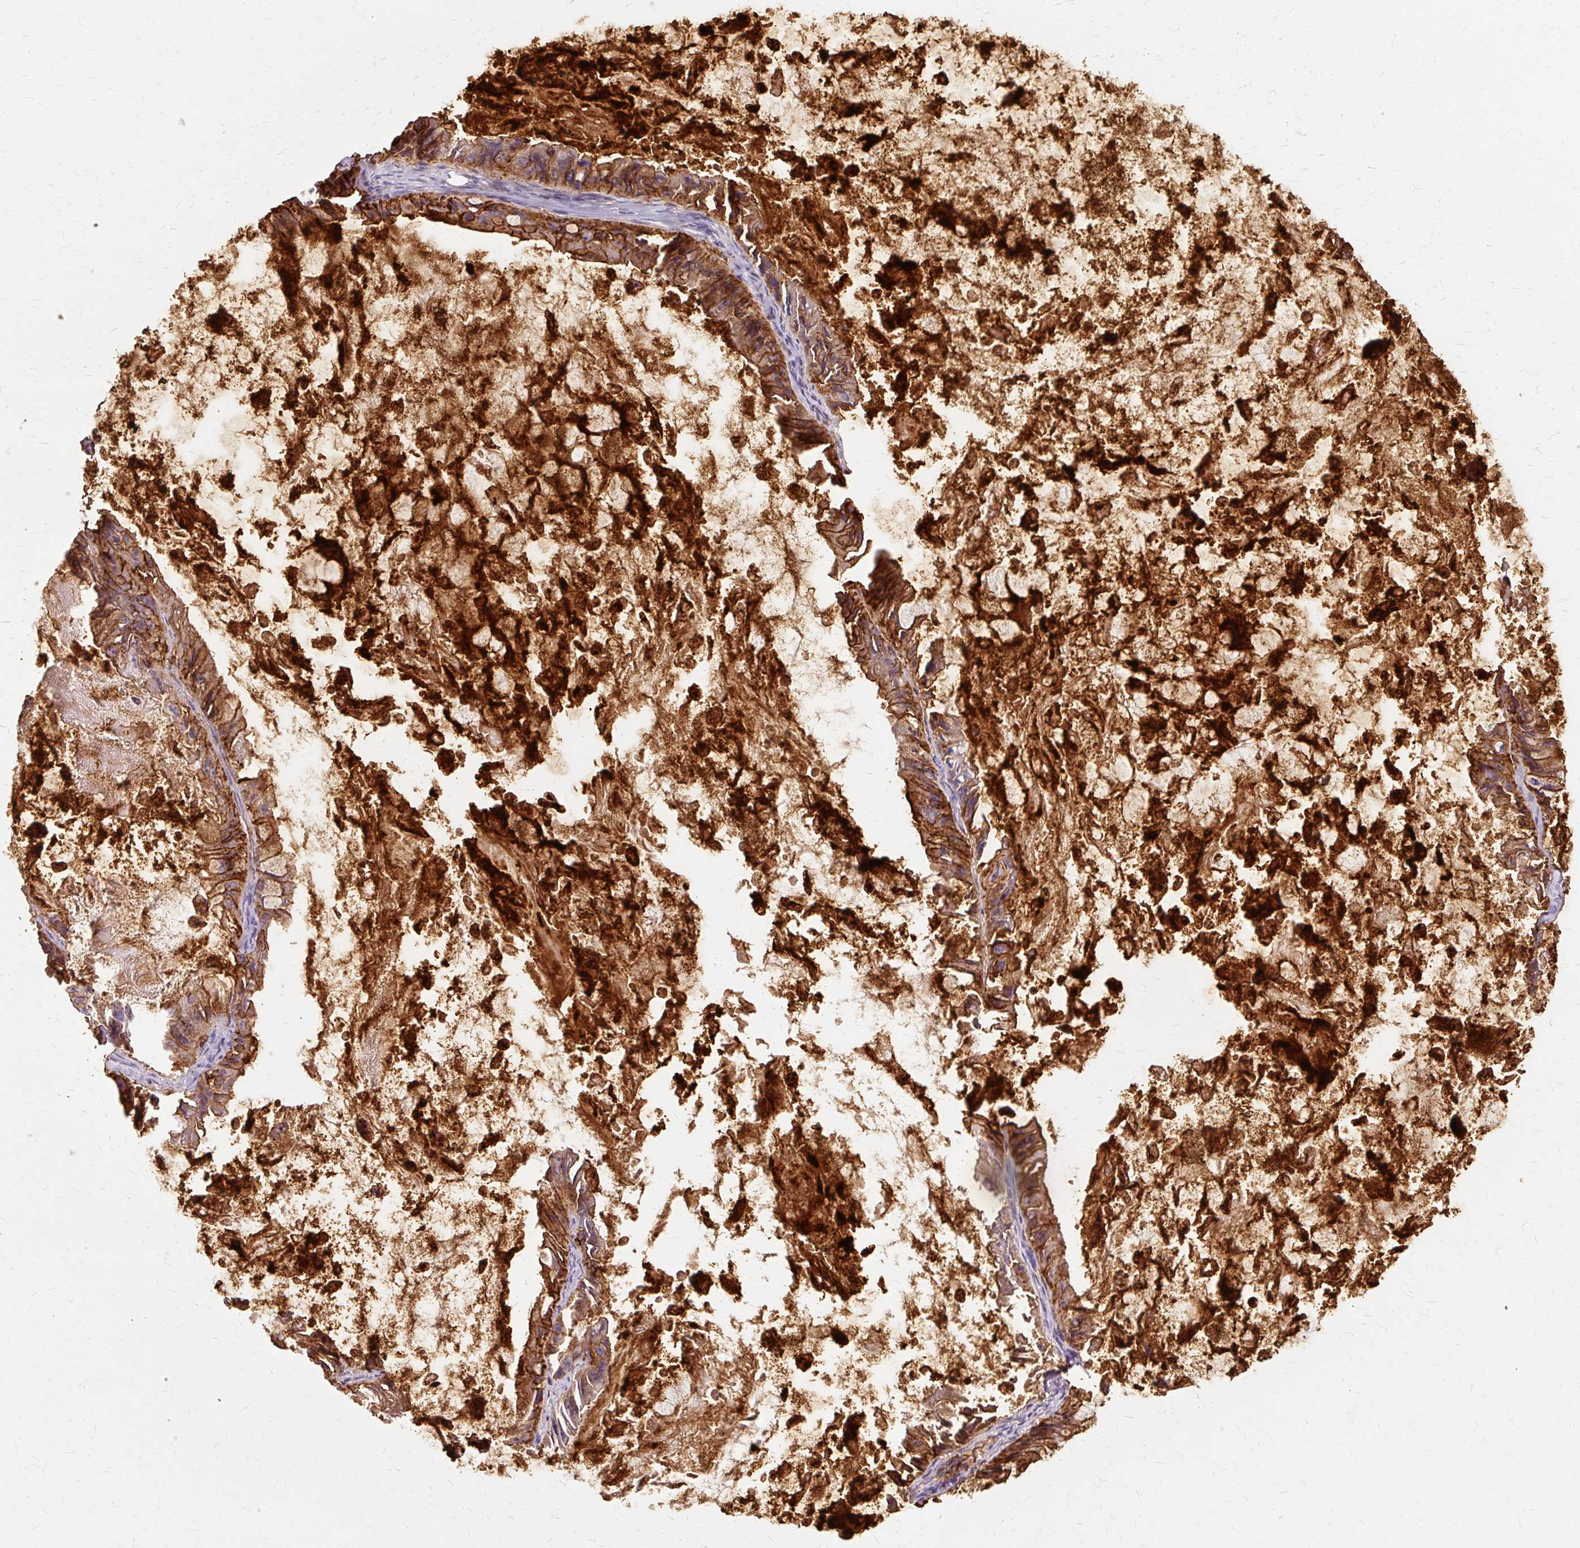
{"staining": {"intensity": "strong", "quantity": ">75%", "location": "cytoplasmic/membranous"}, "tissue": "ovarian cancer", "cell_type": "Tumor cells", "image_type": "cancer", "snomed": [{"axis": "morphology", "description": "Cystadenocarcinoma, mucinous, NOS"}, {"axis": "topography", "description": "Ovary"}], "caption": "Immunohistochemistry histopathology image of neoplastic tissue: human ovarian mucinous cystadenocarcinoma stained using immunohistochemistry shows high levels of strong protein expression localized specifically in the cytoplasmic/membranous of tumor cells, appearing as a cytoplasmic/membranous brown color.", "gene": "TSPAN8", "patient": {"sex": "female", "age": 61}}